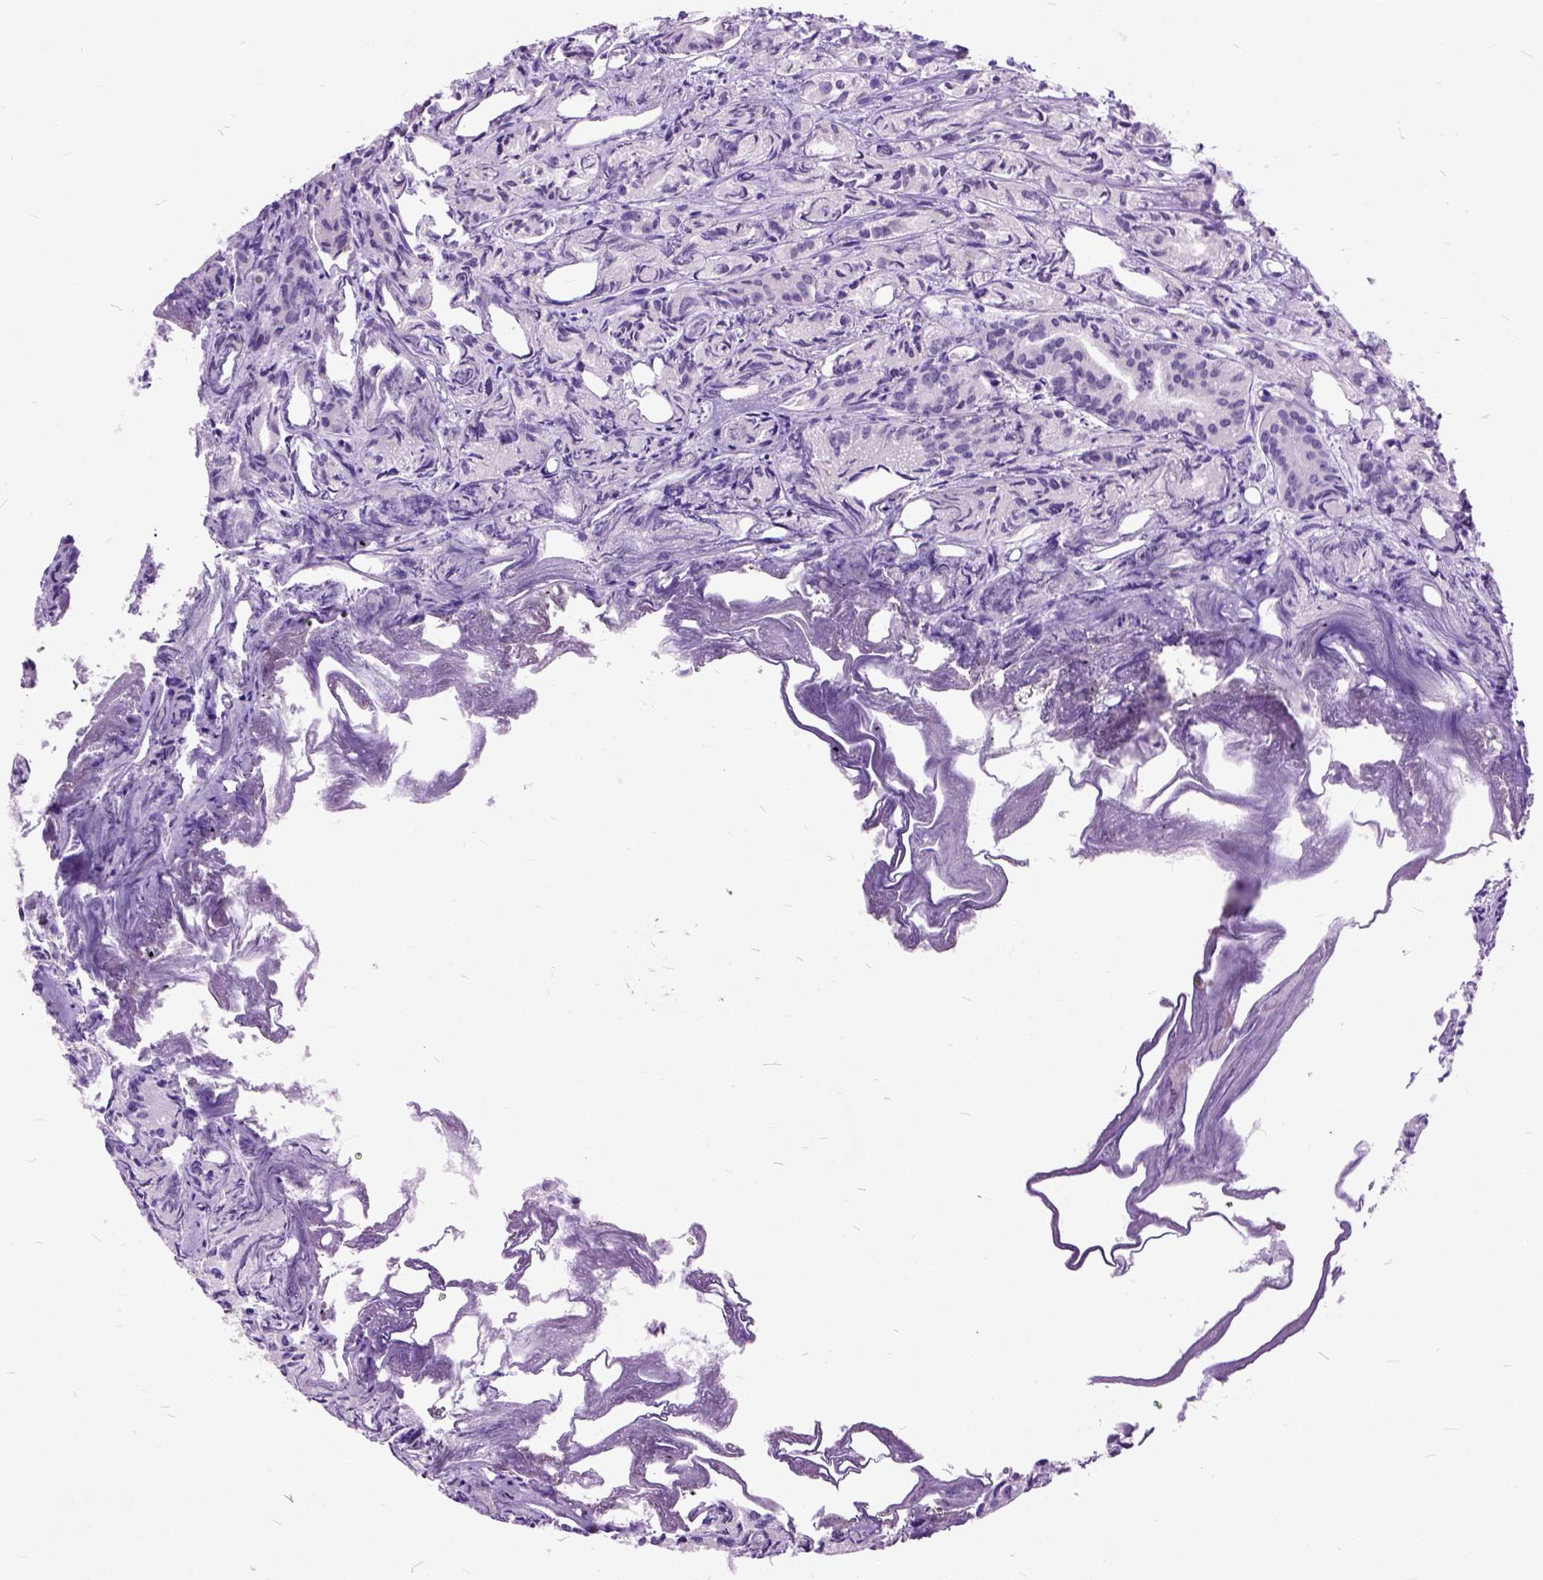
{"staining": {"intensity": "weak", "quantity": "<25%", "location": "nuclear"}, "tissue": "prostate cancer", "cell_type": "Tumor cells", "image_type": "cancer", "snomed": [{"axis": "morphology", "description": "Adenocarcinoma, Medium grade"}, {"axis": "topography", "description": "Prostate"}], "caption": "Protein analysis of medium-grade adenocarcinoma (prostate) displays no significant positivity in tumor cells.", "gene": "ORC5", "patient": {"sex": "male", "age": 74}}